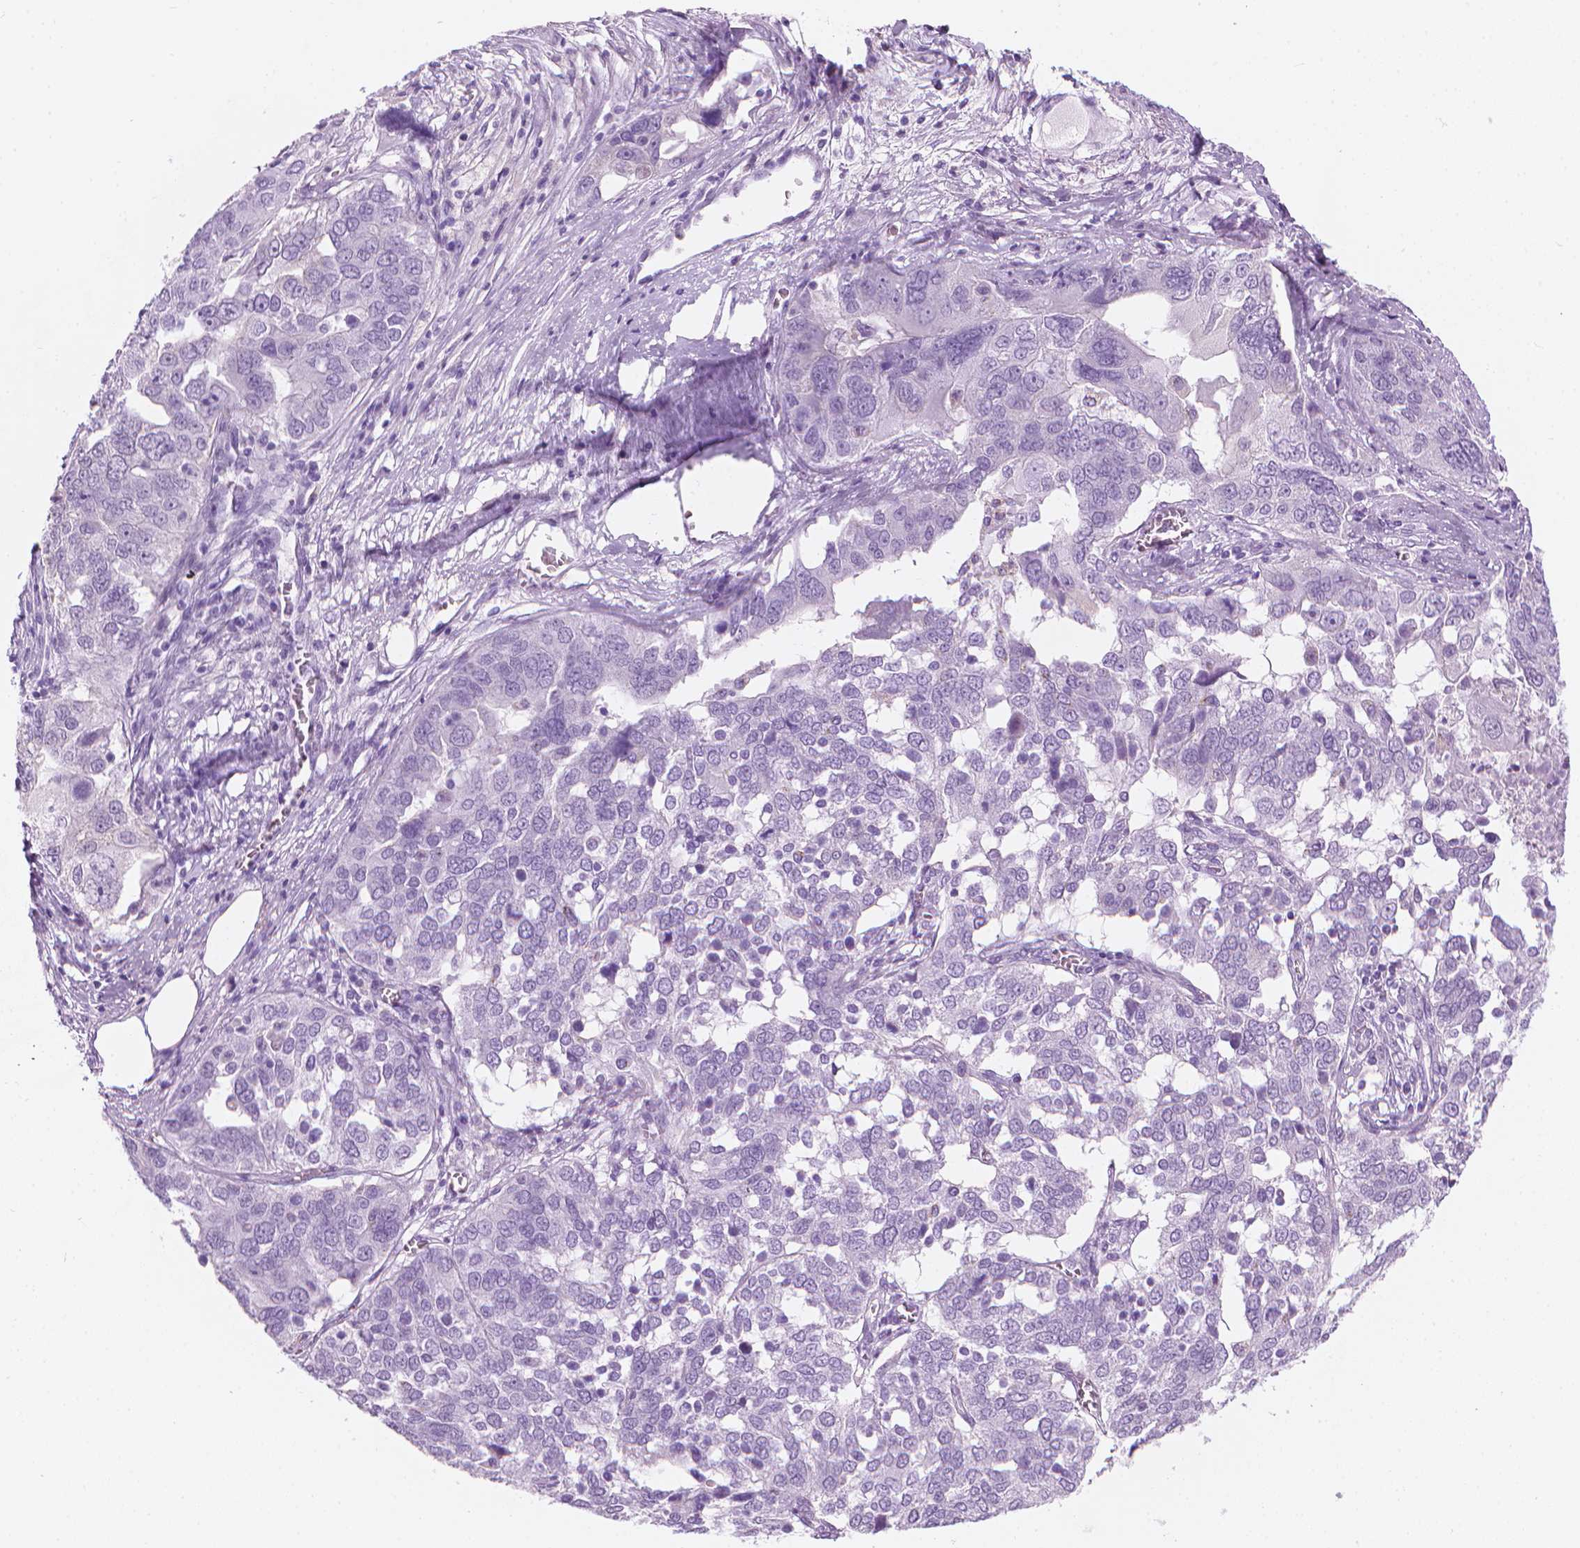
{"staining": {"intensity": "negative", "quantity": "none", "location": "none"}, "tissue": "ovarian cancer", "cell_type": "Tumor cells", "image_type": "cancer", "snomed": [{"axis": "morphology", "description": "Carcinoma, endometroid"}, {"axis": "topography", "description": "Soft tissue"}, {"axis": "topography", "description": "Ovary"}], "caption": "Immunohistochemistry photomicrograph of human ovarian cancer stained for a protein (brown), which shows no staining in tumor cells.", "gene": "TTC29", "patient": {"sex": "female", "age": 52}}